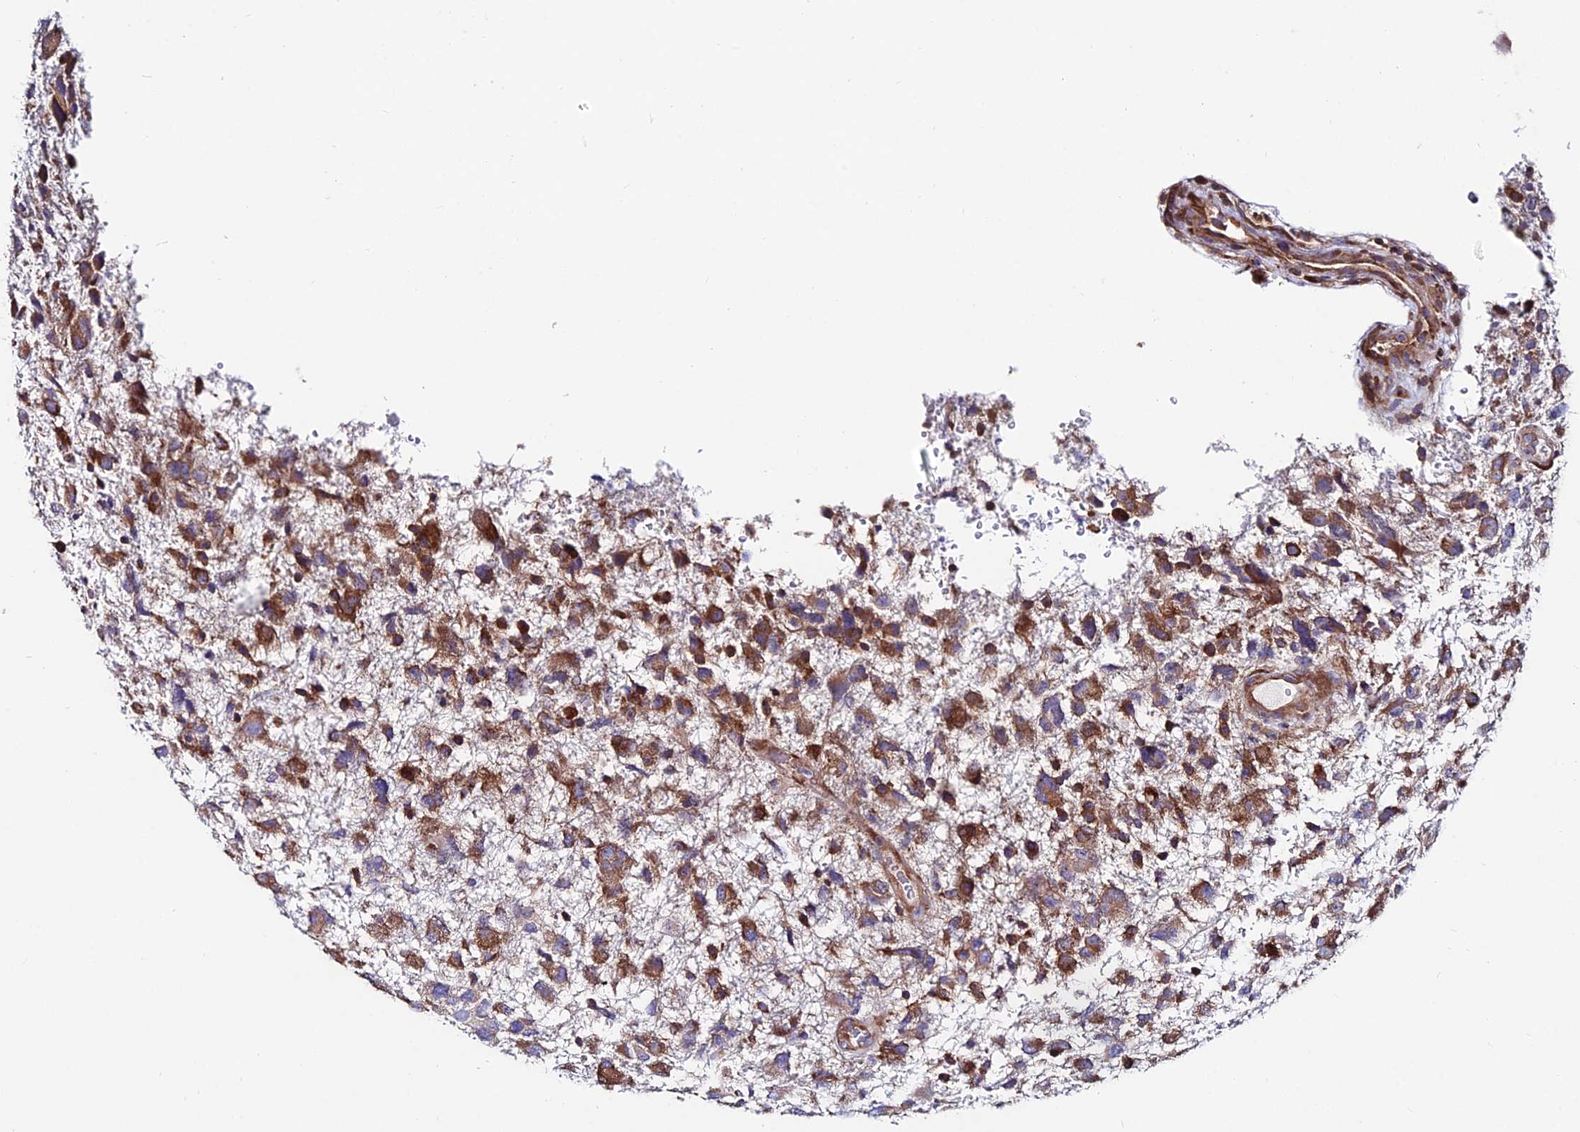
{"staining": {"intensity": "strong", "quantity": ">75%", "location": "cytoplasmic/membranous"}, "tissue": "glioma", "cell_type": "Tumor cells", "image_type": "cancer", "snomed": [{"axis": "morphology", "description": "Glioma, malignant, High grade"}, {"axis": "topography", "description": "Brain"}], "caption": "Human glioma stained with a brown dye demonstrates strong cytoplasmic/membranous positive positivity in approximately >75% of tumor cells.", "gene": "EIF3K", "patient": {"sex": "male", "age": 61}}